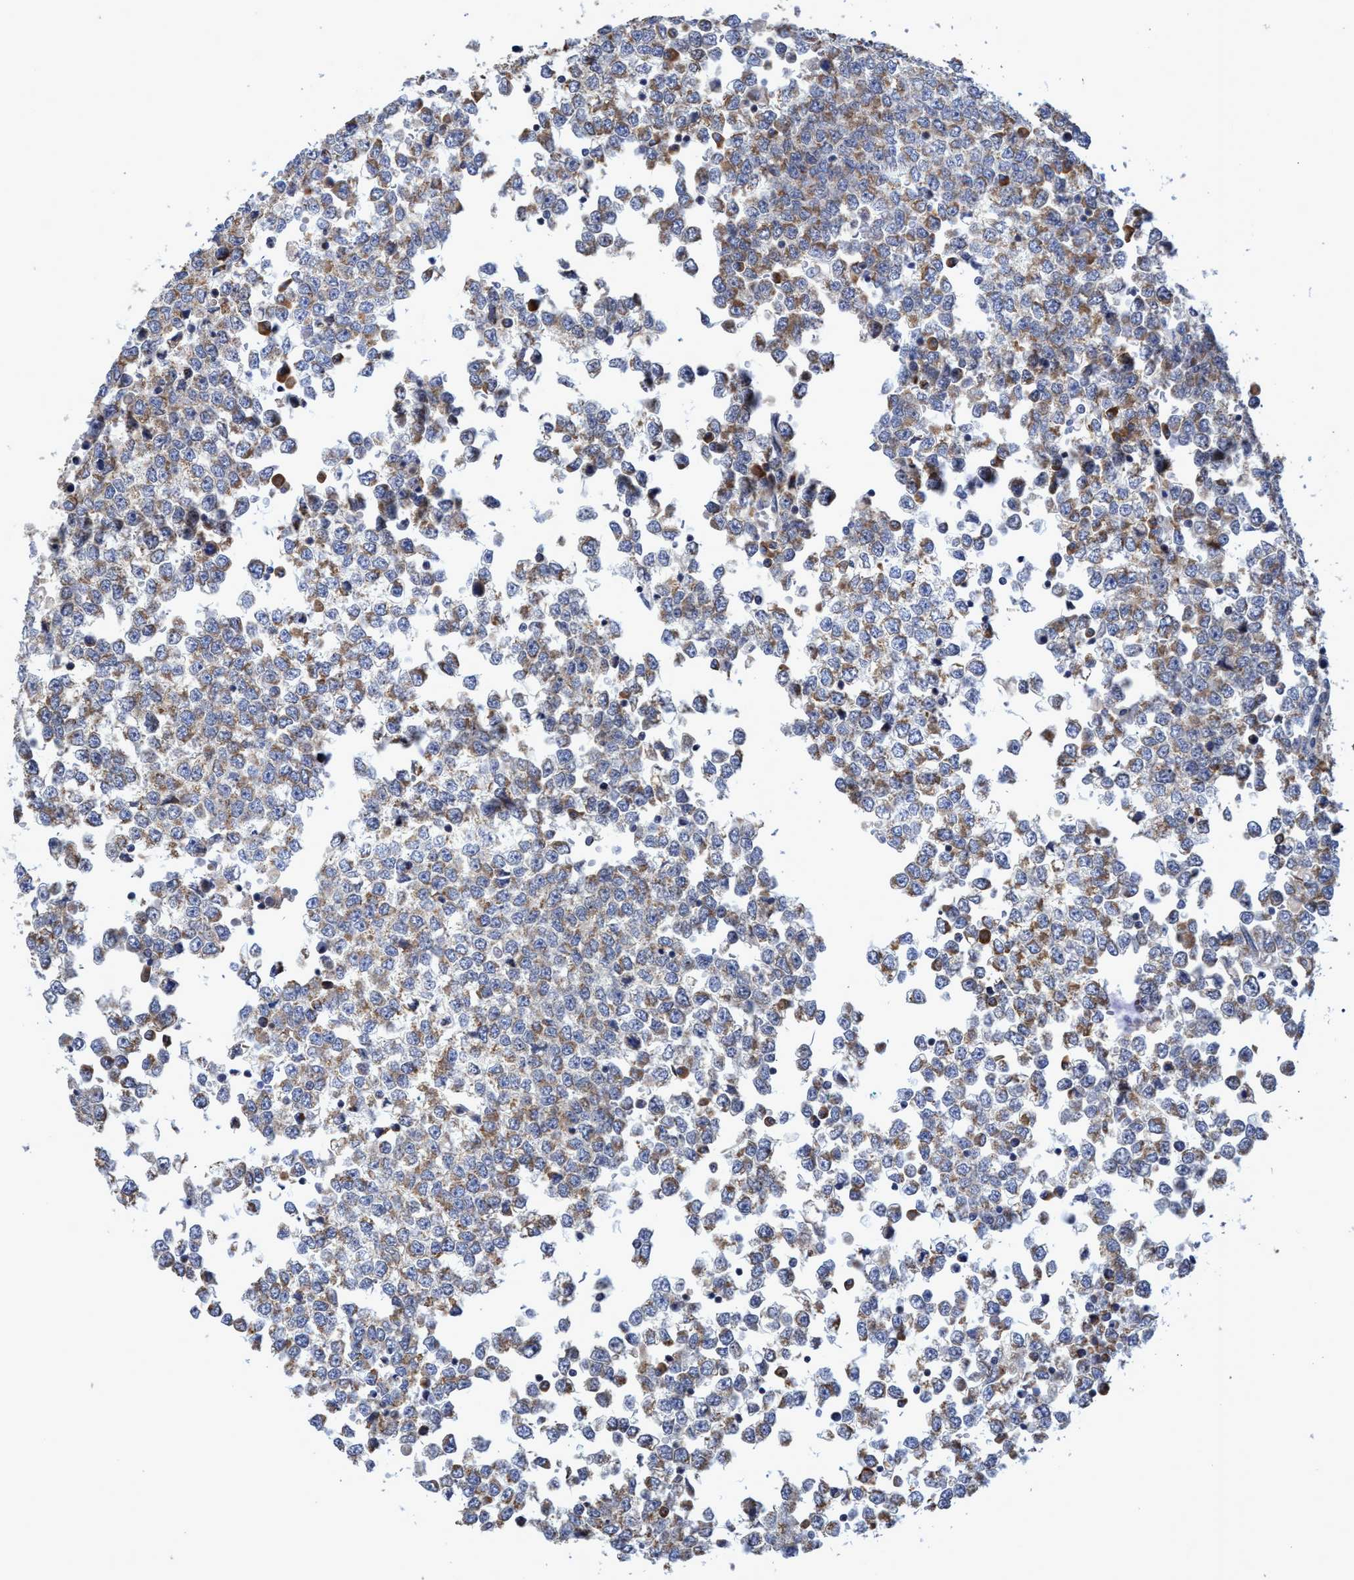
{"staining": {"intensity": "weak", "quantity": ">75%", "location": "cytoplasmic/membranous"}, "tissue": "testis cancer", "cell_type": "Tumor cells", "image_type": "cancer", "snomed": [{"axis": "morphology", "description": "Seminoma, NOS"}, {"axis": "topography", "description": "Testis"}], "caption": "Immunohistochemical staining of seminoma (testis) demonstrates weak cytoplasmic/membranous protein expression in approximately >75% of tumor cells.", "gene": "NAT16", "patient": {"sex": "male", "age": 65}}